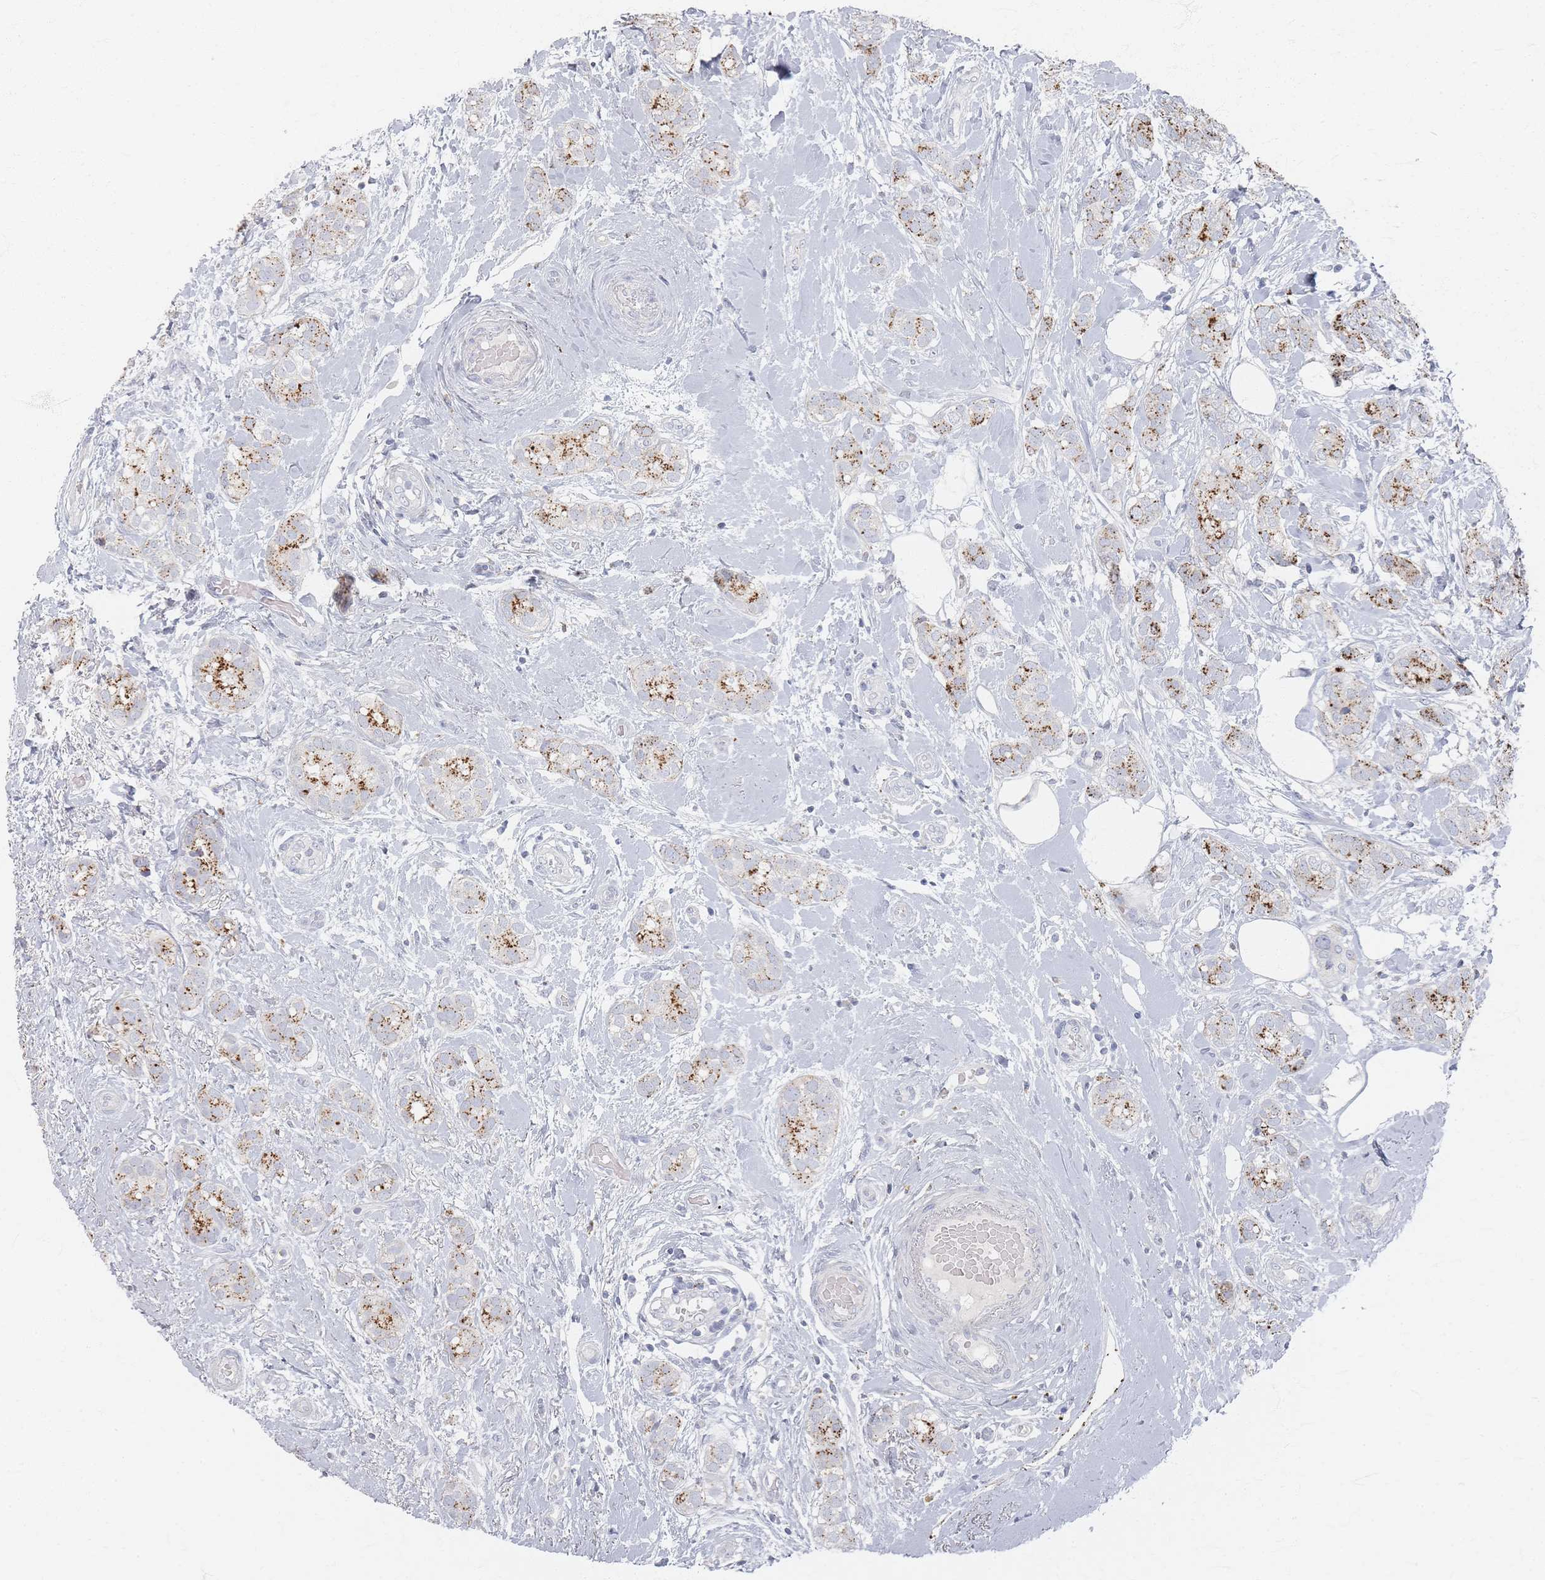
{"staining": {"intensity": "moderate", "quantity": ">75%", "location": "cytoplasmic/membranous"}, "tissue": "breast cancer", "cell_type": "Tumor cells", "image_type": "cancer", "snomed": [{"axis": "morphology", "description": "Duct carcinoma"}, {"axis": "topography", "description": "Breast"}], "caption": "A micrograph of invasive ductal carcinoma (breast) stained for a protein reveals moderate cytoplasmic/membranous brown staining in tumor cells. (DAB (3,3'-diaminobenzidine) IHC with brightfield microscopy, high magnification).", "gene": "SLC2A11", "patient": {"sex": "female", "age": 73}}